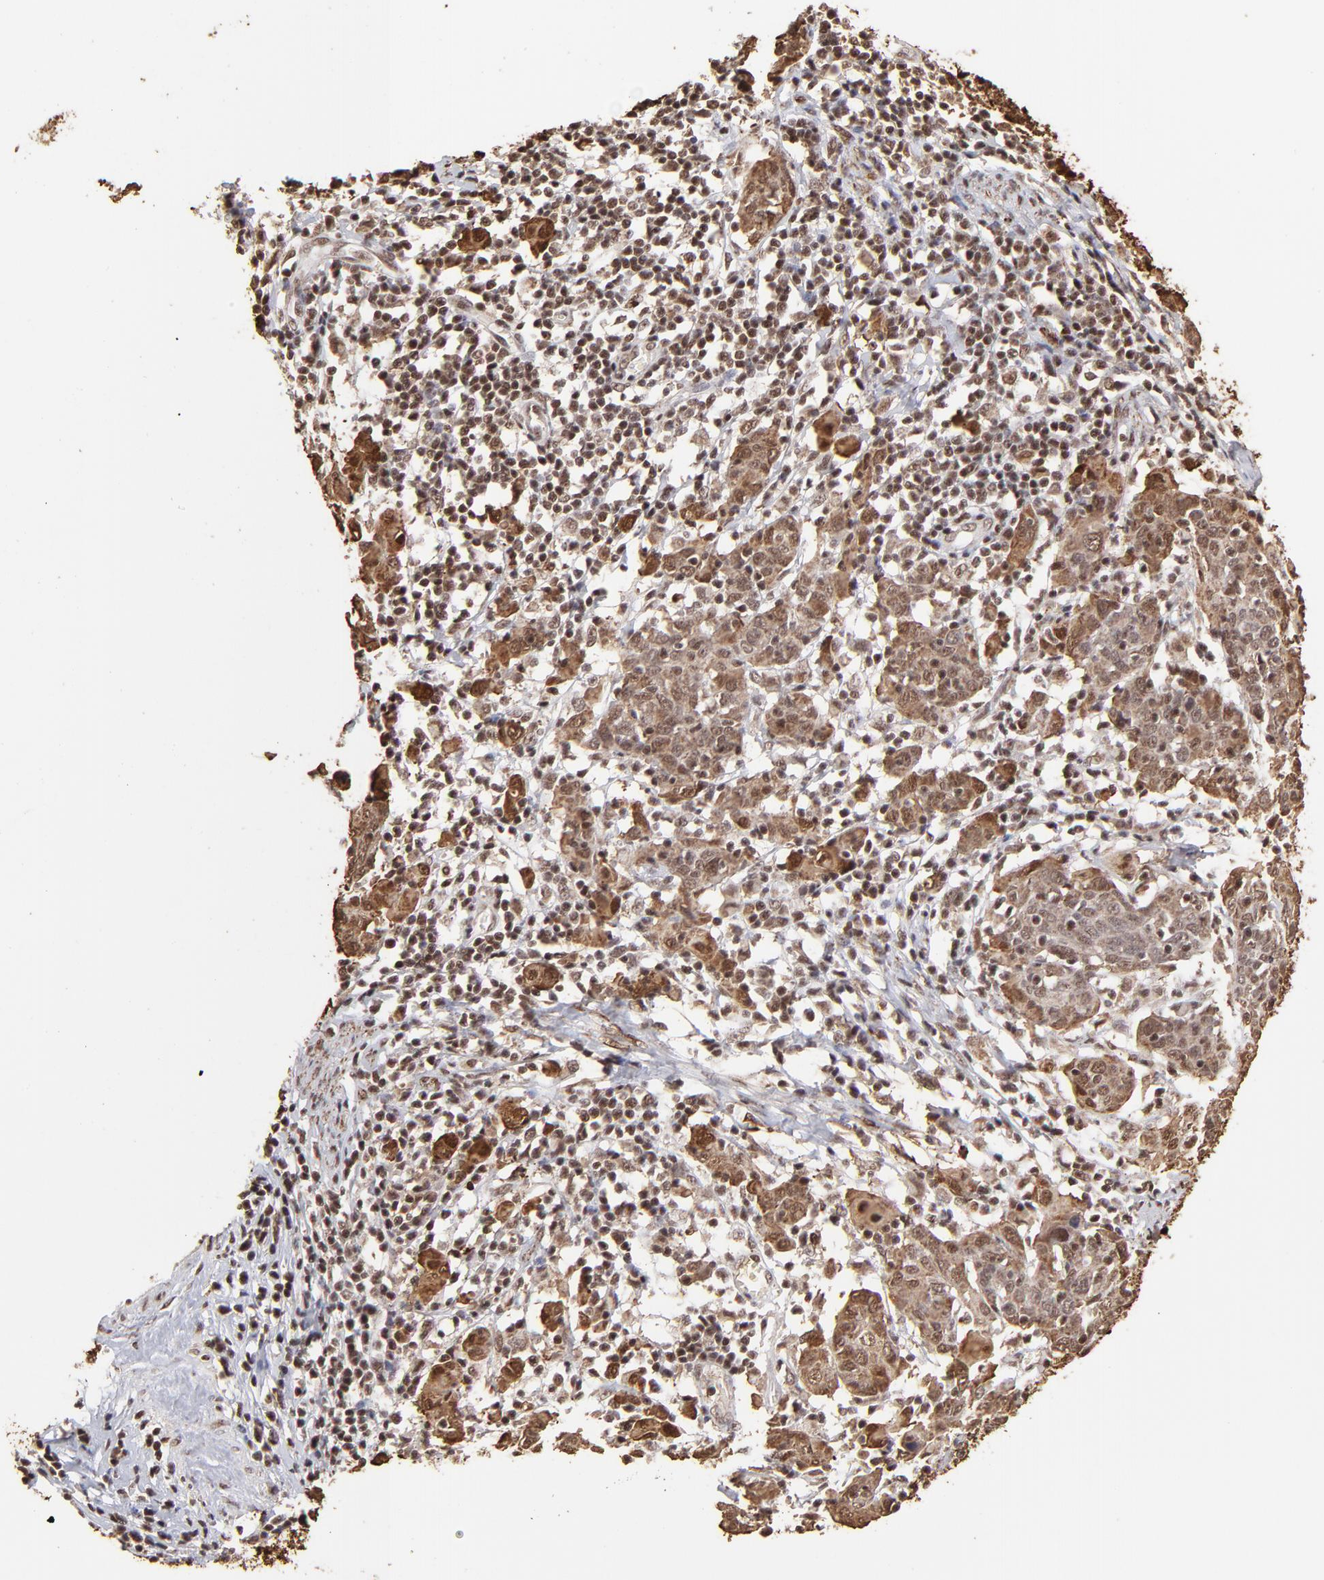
{"staining": {"intensity": "moderate", "quantity": ">75%", "location": "cytoplasmic/membranous,nuclear"}, "tissue": "cervical cancer", "cell_type": "Tumor cells", "image_type": "cancer", "snomed": [{"axis": "morphology", "description": "Normal tissue, NOS"}, {"axis": "morphology", "description": "Squamous cell carcinoma, NOS"}, {"axis": "topography", "description": "Cervix"}], "caption": "Cervical cancer was stained to show a protein in brown. There is medium levels of moderate cytoplasmic/membranous and nuclear expression in approximately >75% of tumor cells. The staining was performed using DAB (3,3'-diaminobenzidine), with brown indicating positive protein expression. Nuclei are stained blue with hematoxylin.", "gene": "ZFX", "patient": {"sex": "female", "age": 67}}